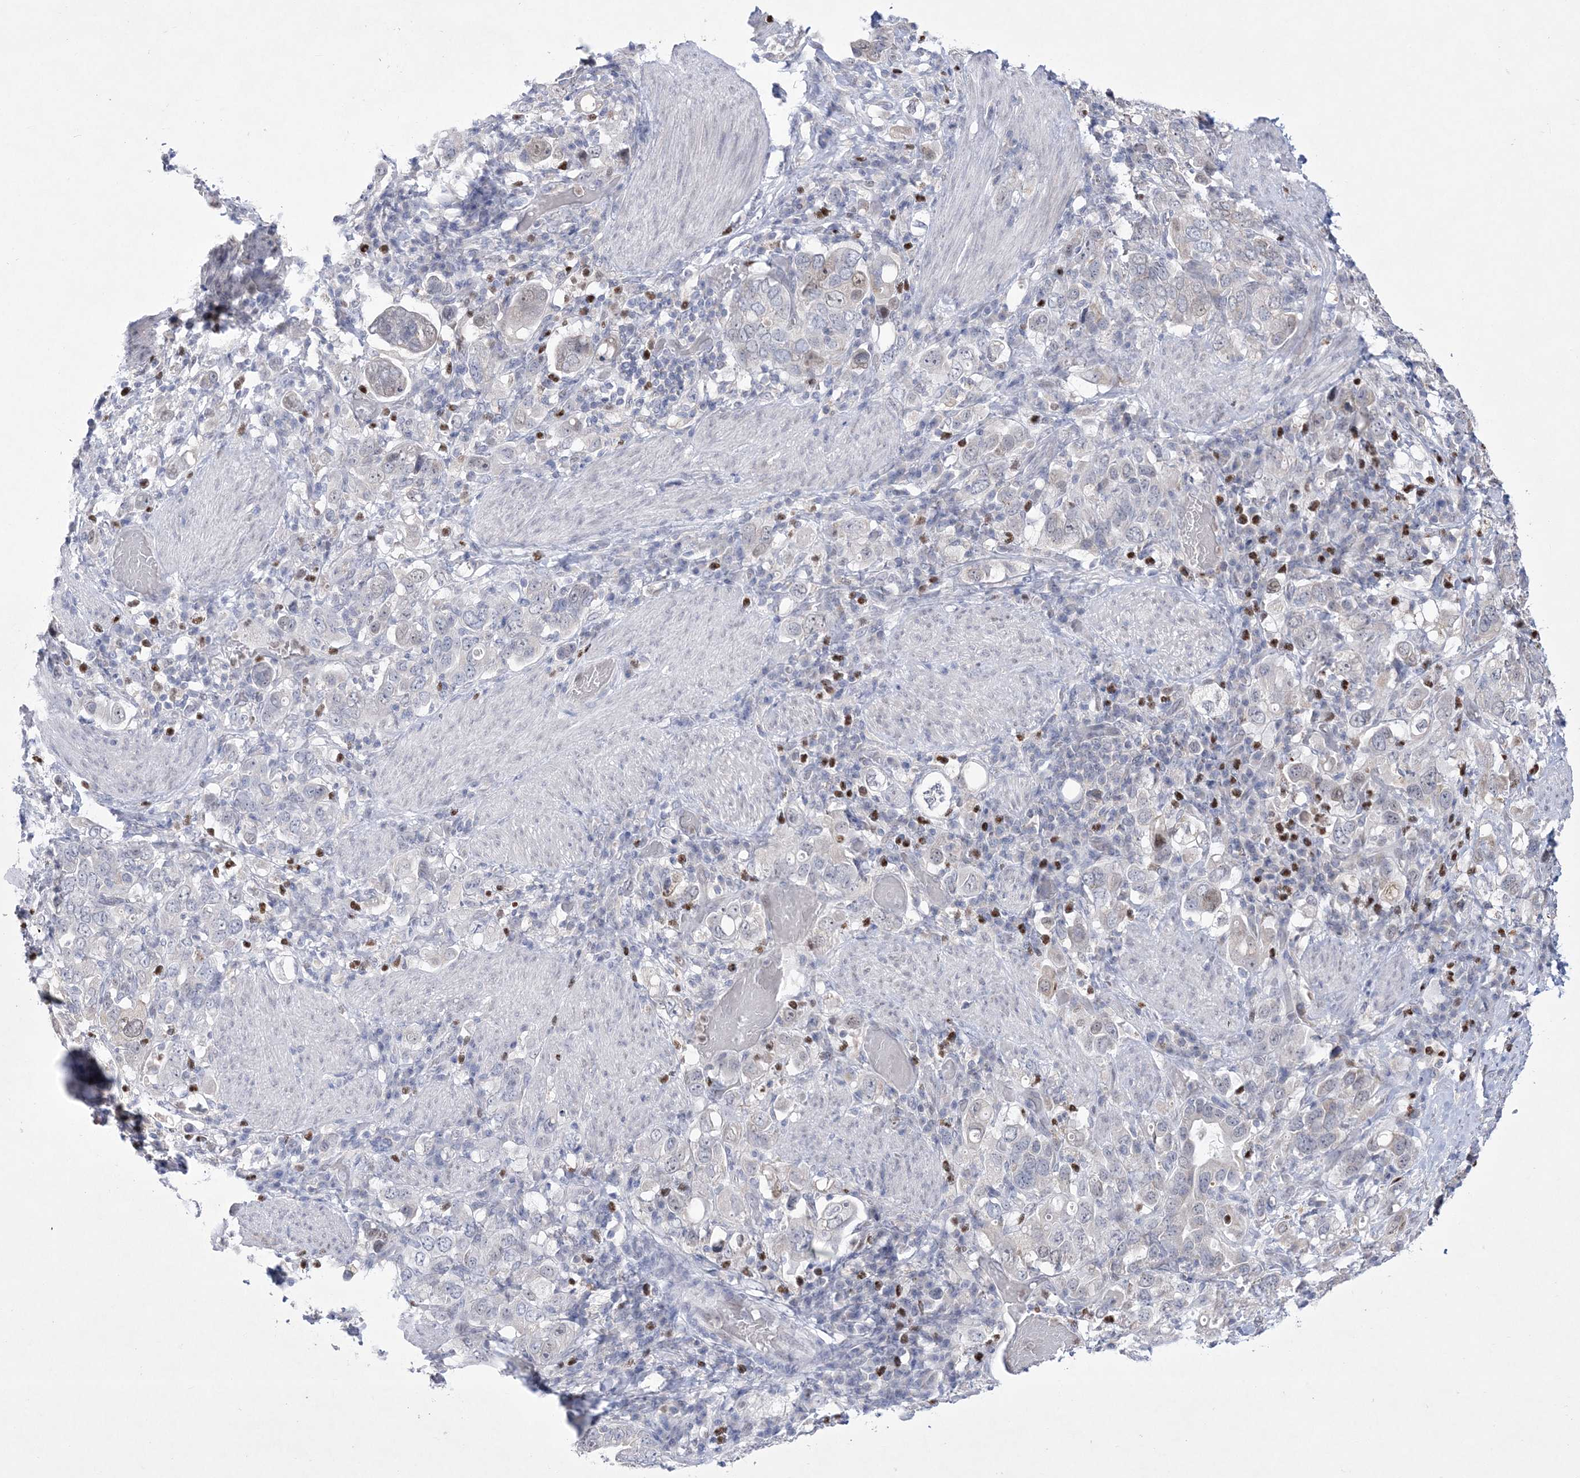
{"staining": {"intensity": "negative", "quantity": "none", "location": "none"}, "tissue": "stomach cancer", "cell_type": "Tumor cells", "image_type": "cancer", "snomed": [{"axis": "morphology", "description": "Adenocarcinoma, NOS"}, {"axis": "topography", "description": "Stomach, upper"}], "caption": "A histopathology image of stomach cancer (adenocarcinoma) stained for a protein exhibits no brown staining in tumor cells.", "gene": "WDR27", "patient": {"sex": "male", "age": 62}}